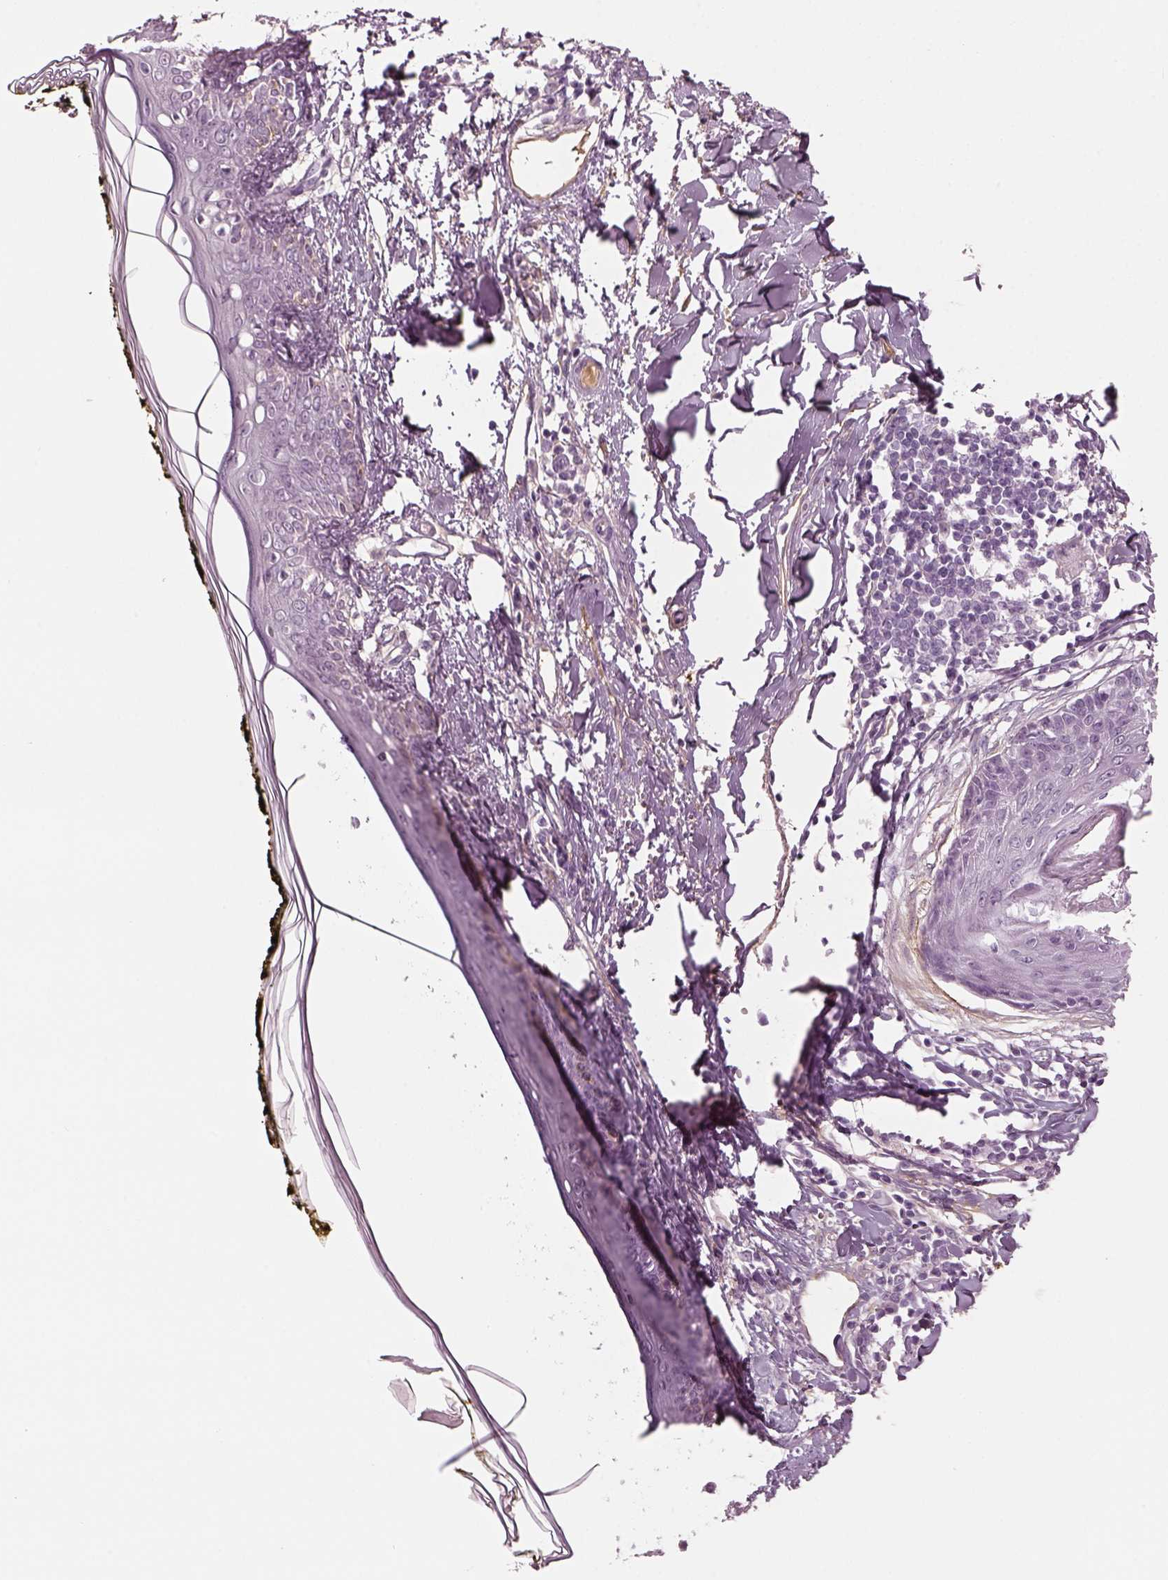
{"staining": {"intensity": "negative", "quantity": "none", "location": "none"}, "tissue": "skin", "cell_type": "Fibroblasts", "image_type": "normal", "snomed": [{"axis": "morphology", "description": "Normal tissue, NOS"}, {"axis": "topography", "description": "Skin"}], "caption": "Photomicrograph shows no significant protein staining in fibroblasts of unremarkable skin.", "gene": "TRIM69", "patient": {"sex": "male", "age": 76}}